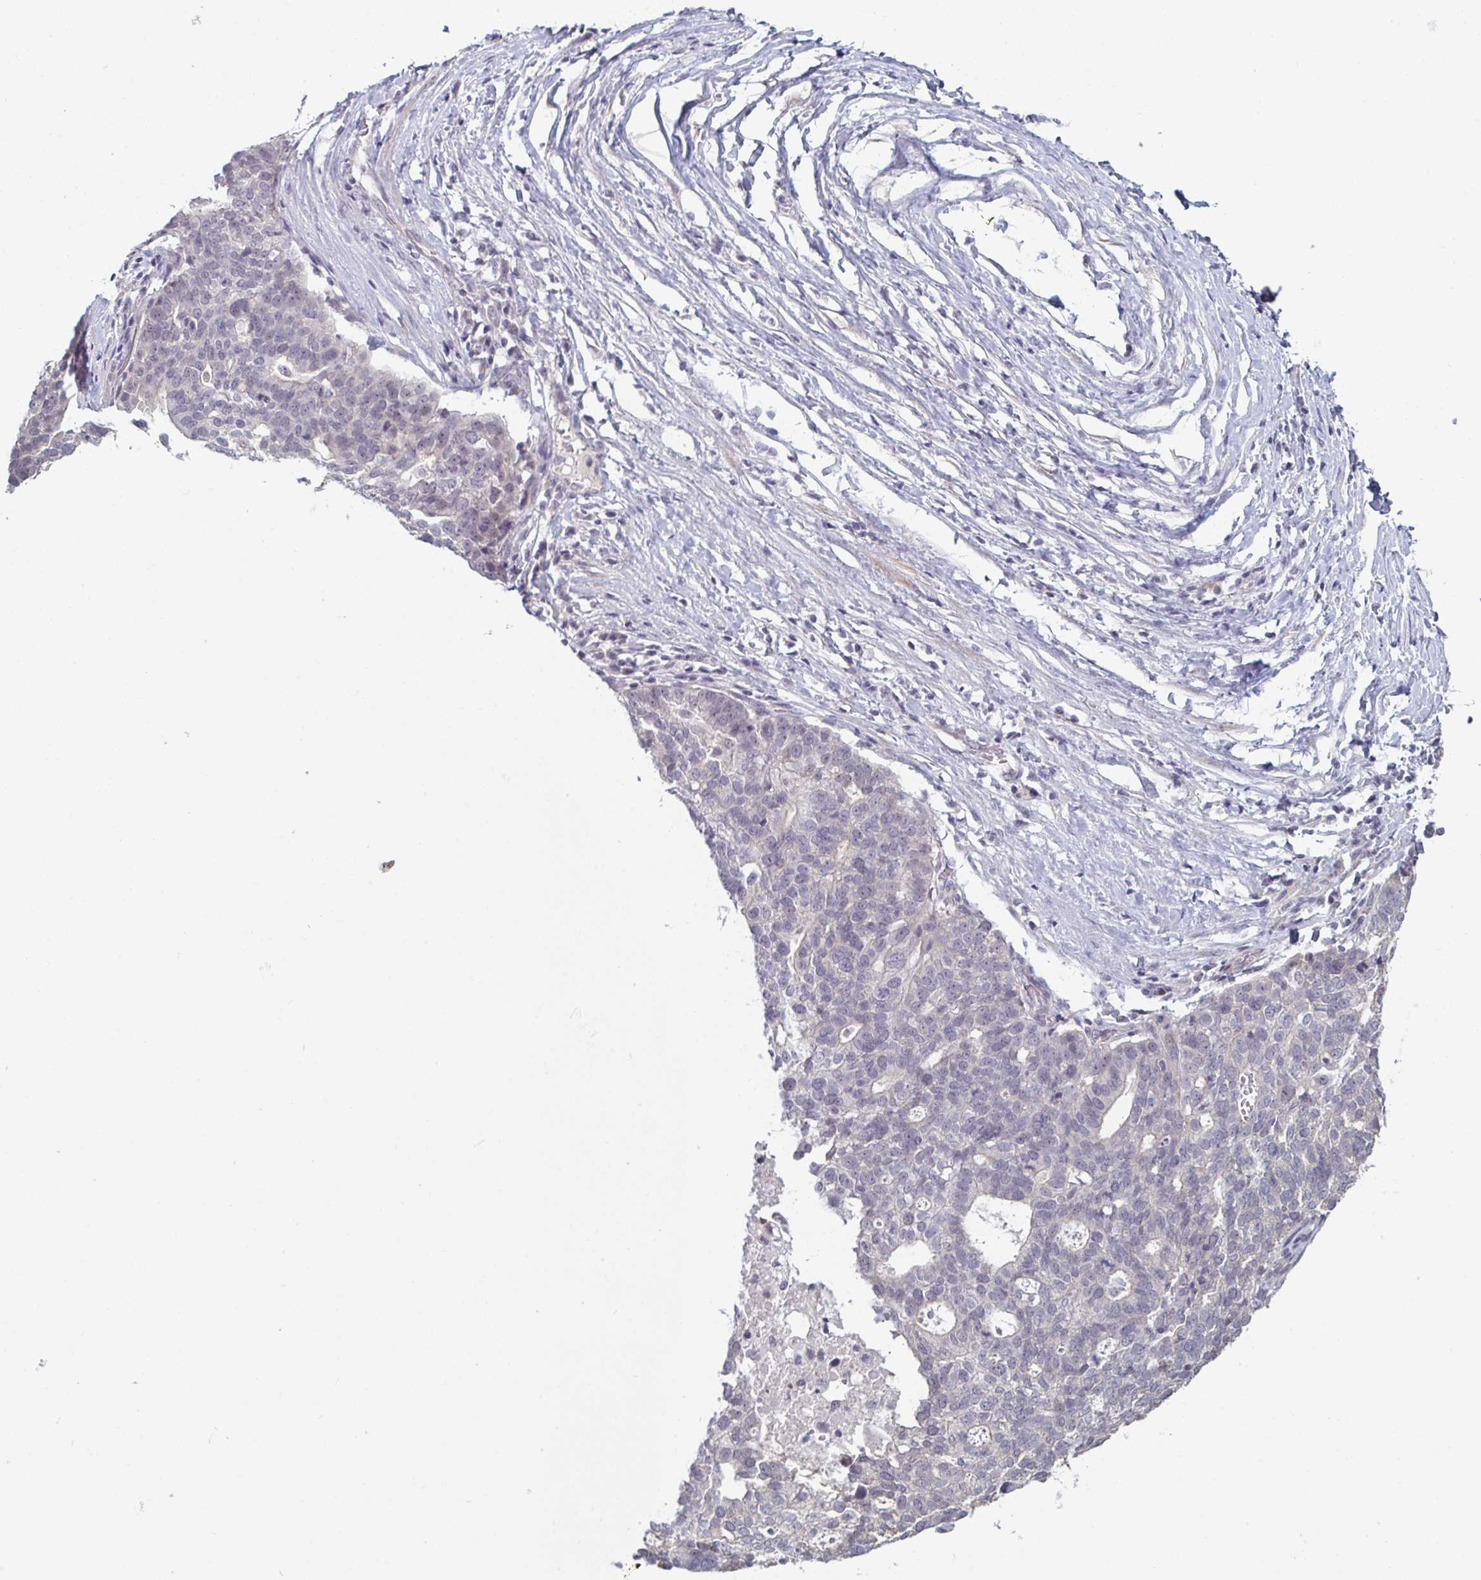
{"staining": {"intensity": "negative", "quantity": "none", "location": "none"}, "tissue": "ovarian cancer", "cell_type": "Tumor cells", "image_type": "cancer", "snomed": [{"axis": "morphology", "description": "Cystadenocarcinoma, serous, NOS"}, {"axis": "topography", "description": "Ovary"}], "caption": "Tumor cells are negative for protein expression in human ovarian serous cystadenocarcinoma.", "gene": "ZNF214", "patient": {"sex": "female", "age": 59}}